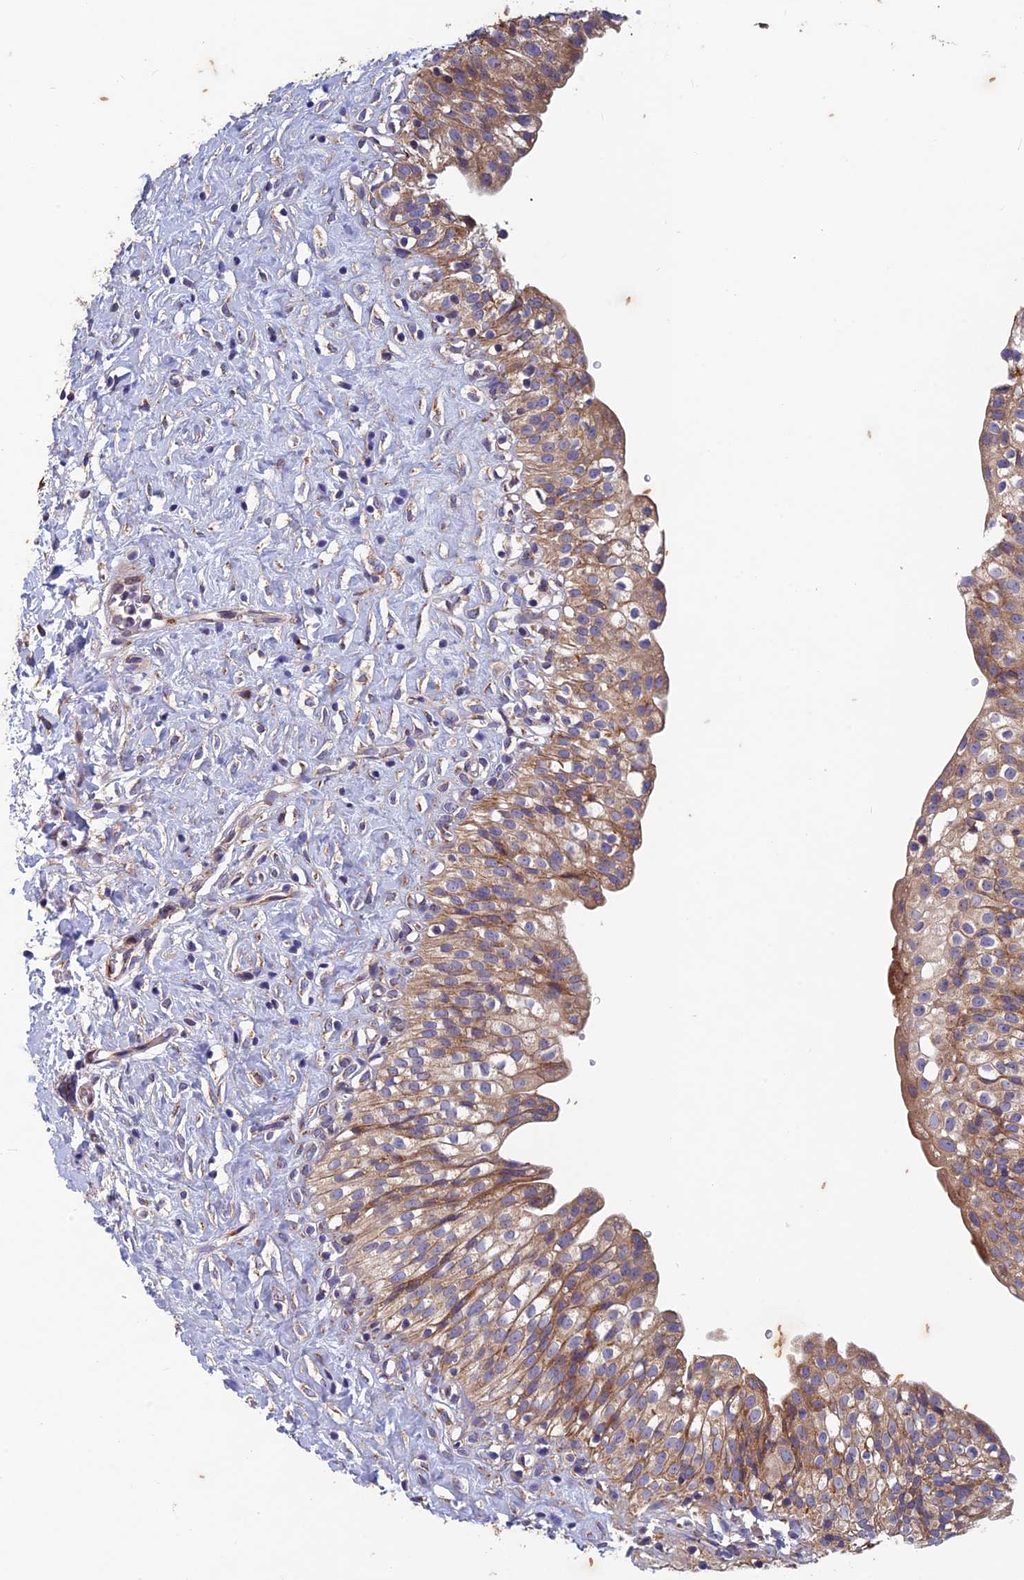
{"staining": {"intensity": "moderate", "quantity": ">75%", "location": "cytoplasmic/membranous"}, "tissue": "urinary bladder", "cell_type": "Urothelial cells", "image_type": "normal", "snomed": [{"axis": "morphology", "description": "Normal tissue, NOS"}, {"axis": "topography", "description": "Urinary bladder"}], "caption": "About >75% of urothelial cells in benign human urinary bladder show moderate cytoplasmic/membranous protein expression as visualized by brown immunohistochemical staining.", "gene": "AP4S1", "patient": {"sex": "male", "age": 51}}